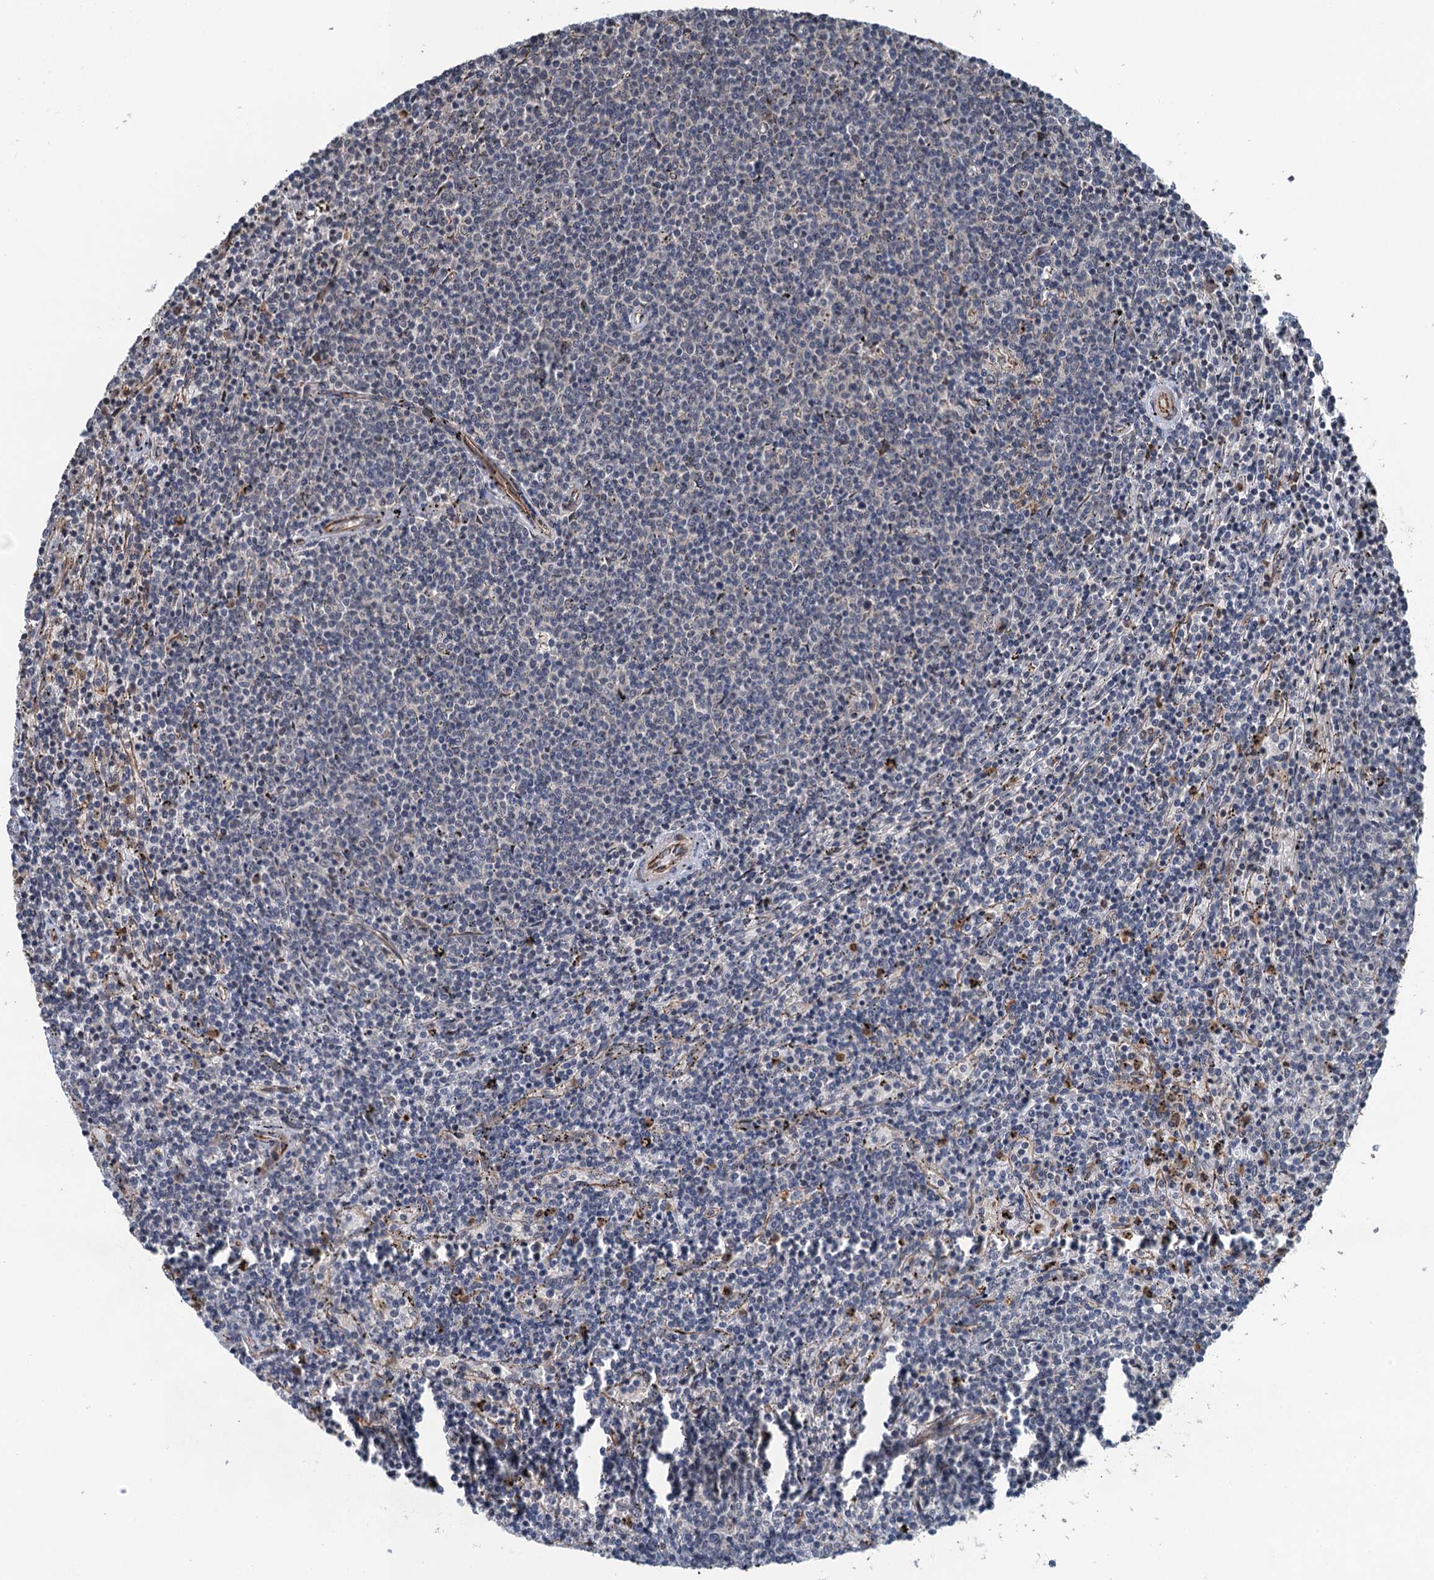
{"staining": {"intensity": "negative", "quantity": "none", "location": "none"}, "tissue": "lymphoma", "cell_type": "Tumor cells", "image_type": "cancer", "snomed": [{"axis": "morphology", "description": "Malignant lymphoma, non-Hodgkin's type, Low grade"}, {"axis": "topography", "description": "Spleen"}], "caption": "Human lymphoma stained for a protein using immunohistochemistry displays no expression in tumor cells.", "gene": "WHAMM", "patient": {"sex": "female", "age": 50}}